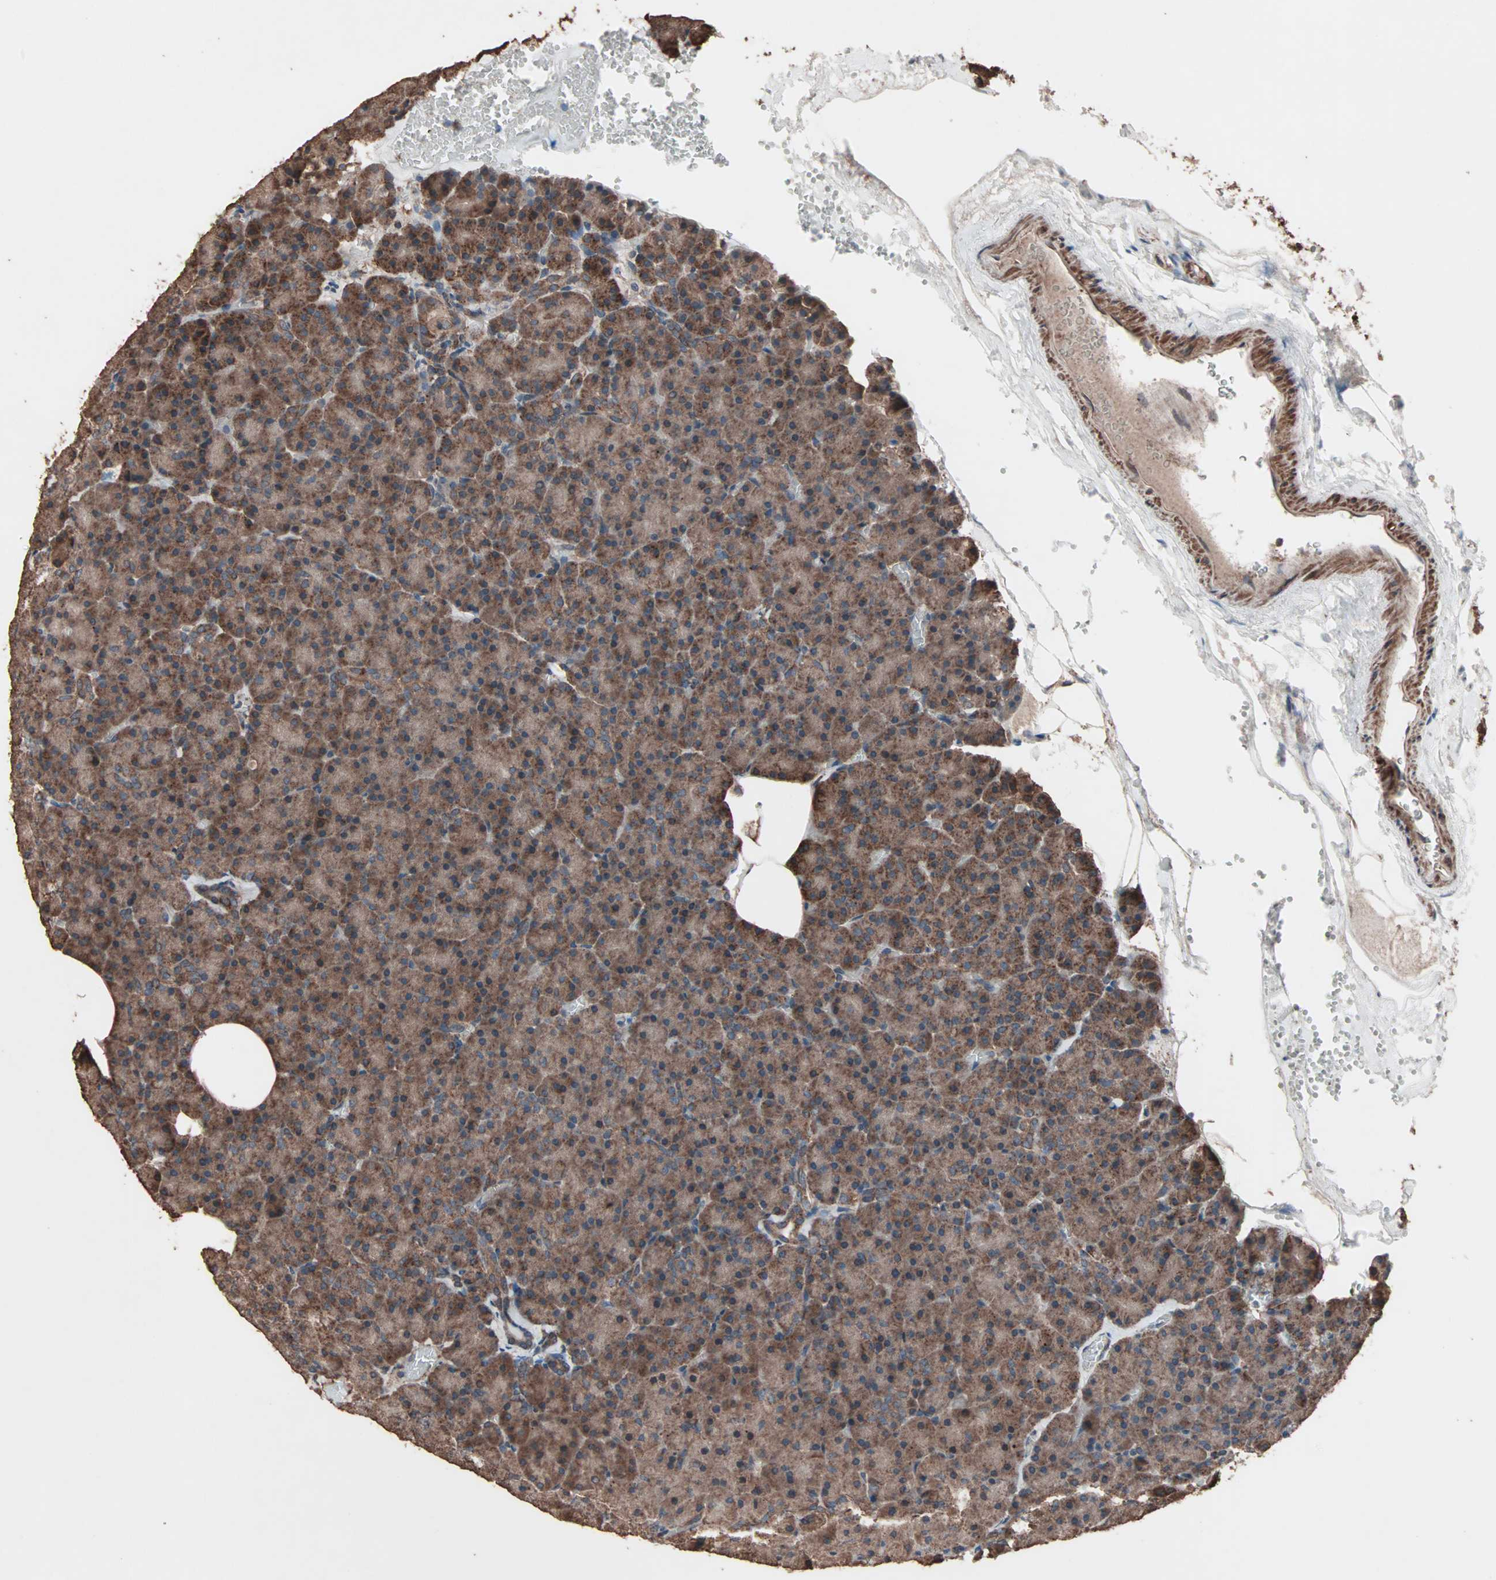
{"staining": {"intensity": "strong", "quantity": ">75%", "location": "cytoplasmic/membranous"}, "tissue": "pancreas", "cell_type": "Exocrine glandular cells", "image_type": "normal", "snomed": [{"axis": "morphology", "description": "Normal tissue, NOS"}, {"axis": "topography", "description": "Pancreas"}], "caption": "This is a micrograph of immunohistochemistry (IHC) staining of benign pancreas, which shows strong expression in the cytoplasmic/membranous of exocrine glandular cells.", "gene": "MRPL2", "patient": {"sex": "female", "age": 35}}